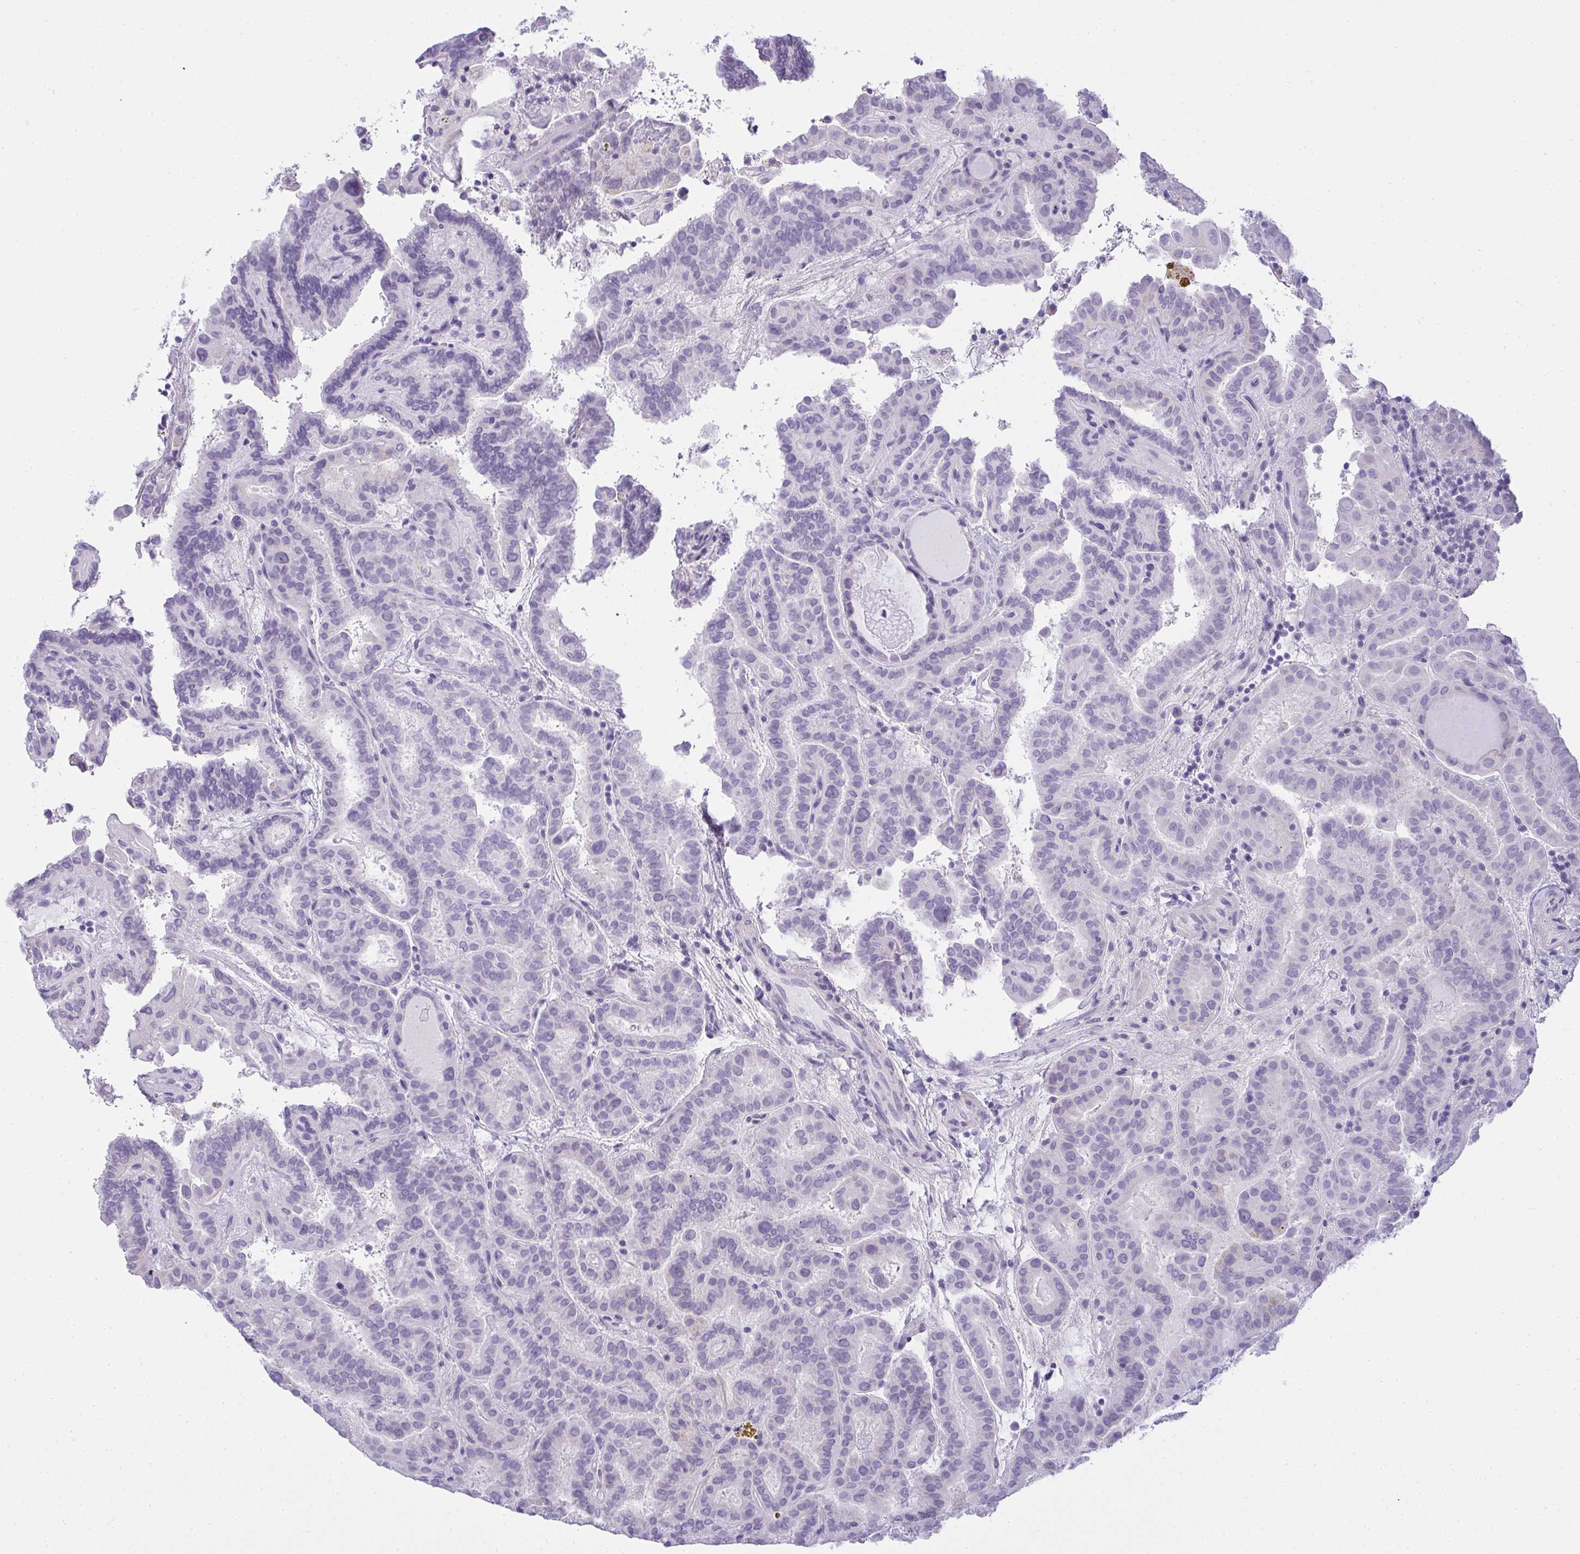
{"staining": {"intensity": "negative", "quantity": "none", "location": "none"}, "tissue": "thyroid cancer", "cell_type": "Tumor cells", "image_type": "cancer", "snomed": [{"axis": "morphology", "description": "Papillary adenocarcinoma, NOS"}, {"axis": "topography", "description": "Thyroid gland"}], "caption": "The immunohistochemistry micrograph has no significant expression in tumor cells of papillary adenocarcinoma (thyroid) tissue.", "gene": "GSDMB", "patient": {"sex": "female", "age": 46}}